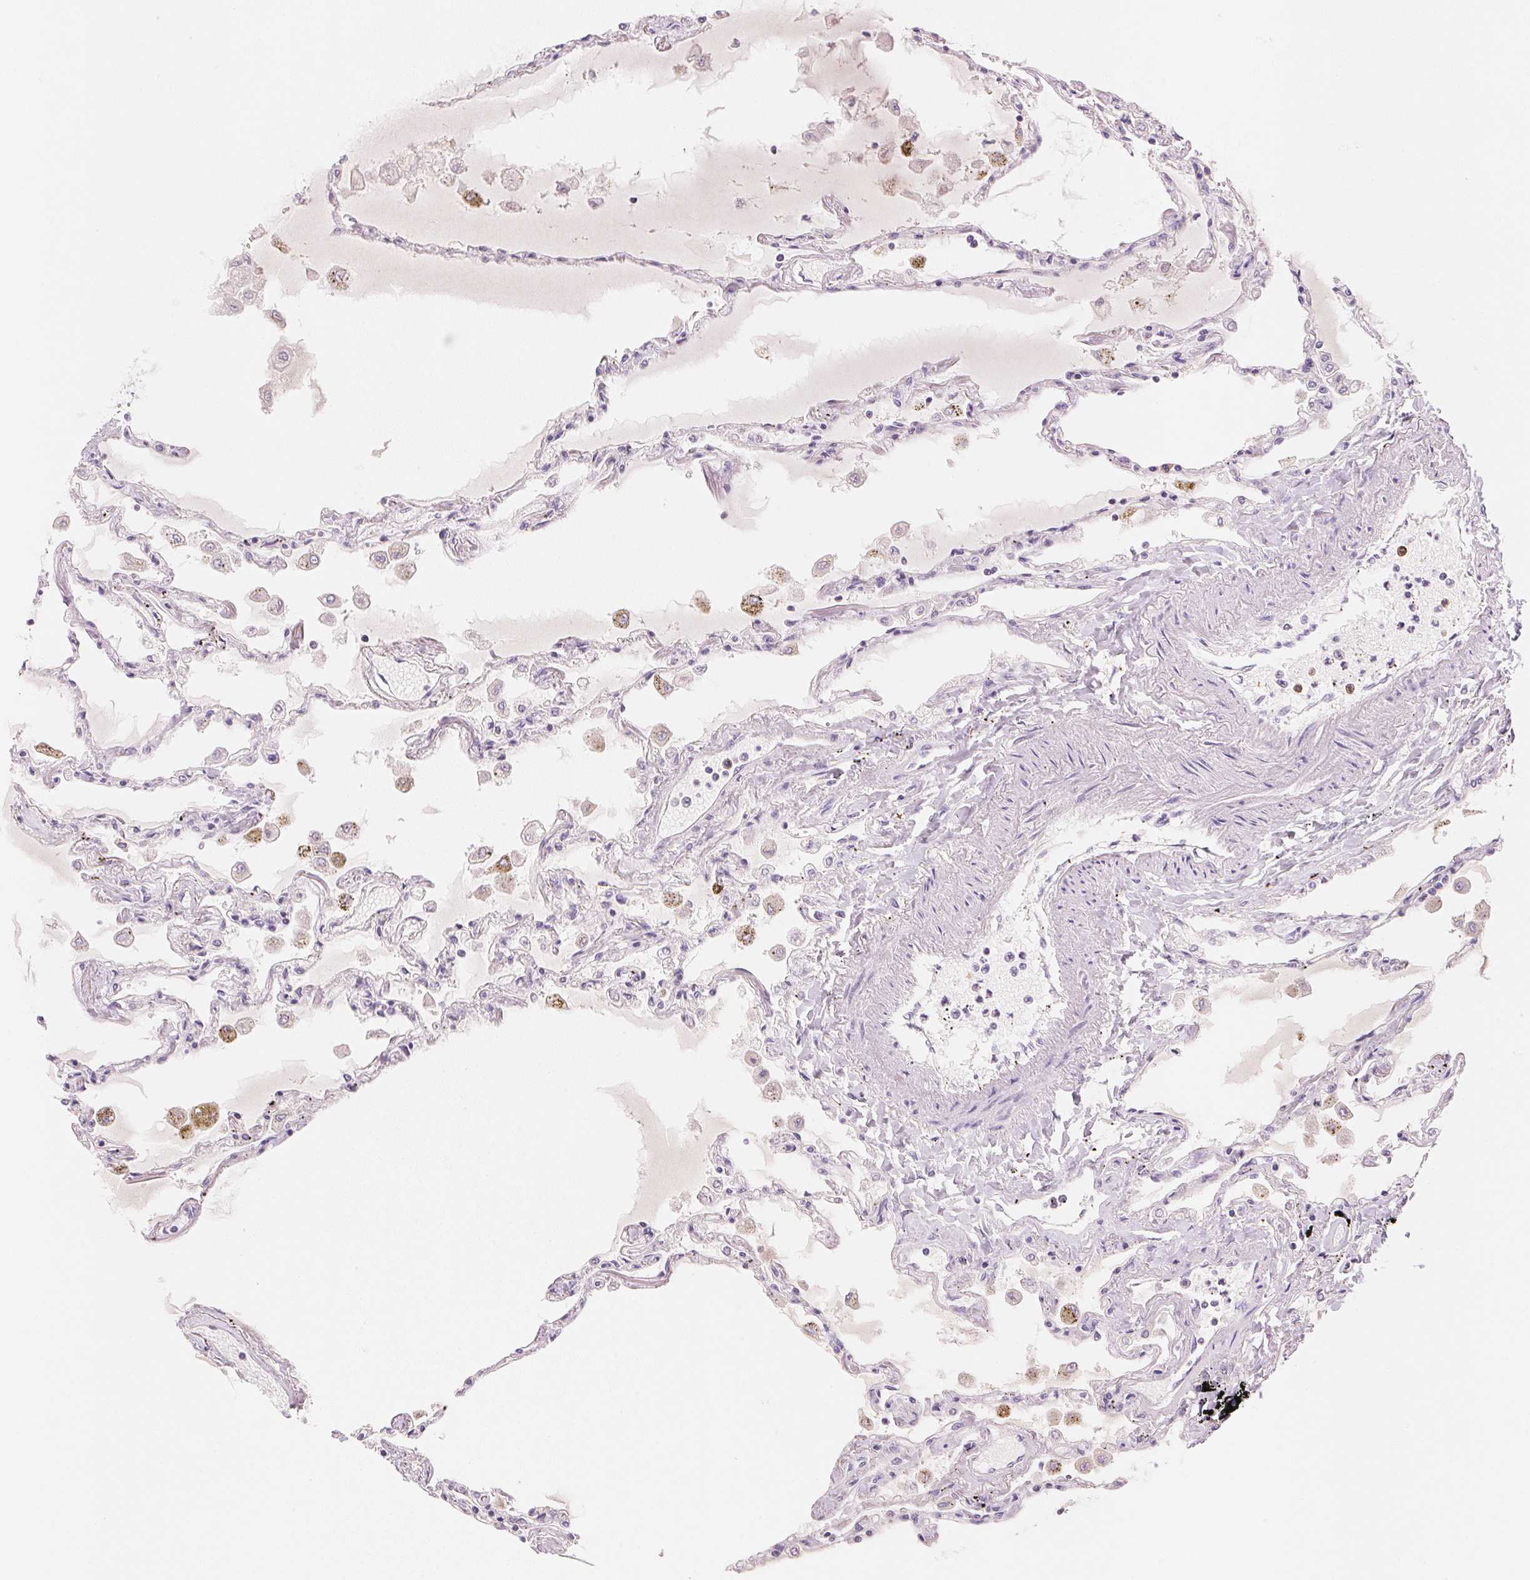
{"staining": {"intensity": "negative", "quantity": "none", "location": "none"}, "tissue": "lung", "cell_type": "Alveolar cells", "image_type": "normal", "snomed": [{"axis": "morphology", "description": "Normal tissue, NOS"}, {"axis": "morphology", "description": "Adenocarcinoma, NOS"}, {"axis": "topography", "description": "Cartilage tissue"}, {"axis": "topography", "description": "Lung"}], "caption": "Immunohistochemistry (IHC) of normal lung reveals no expression in alveolar cells.", "gene": "FNDC4", "patient": {"sex": "female", "age": 67}}